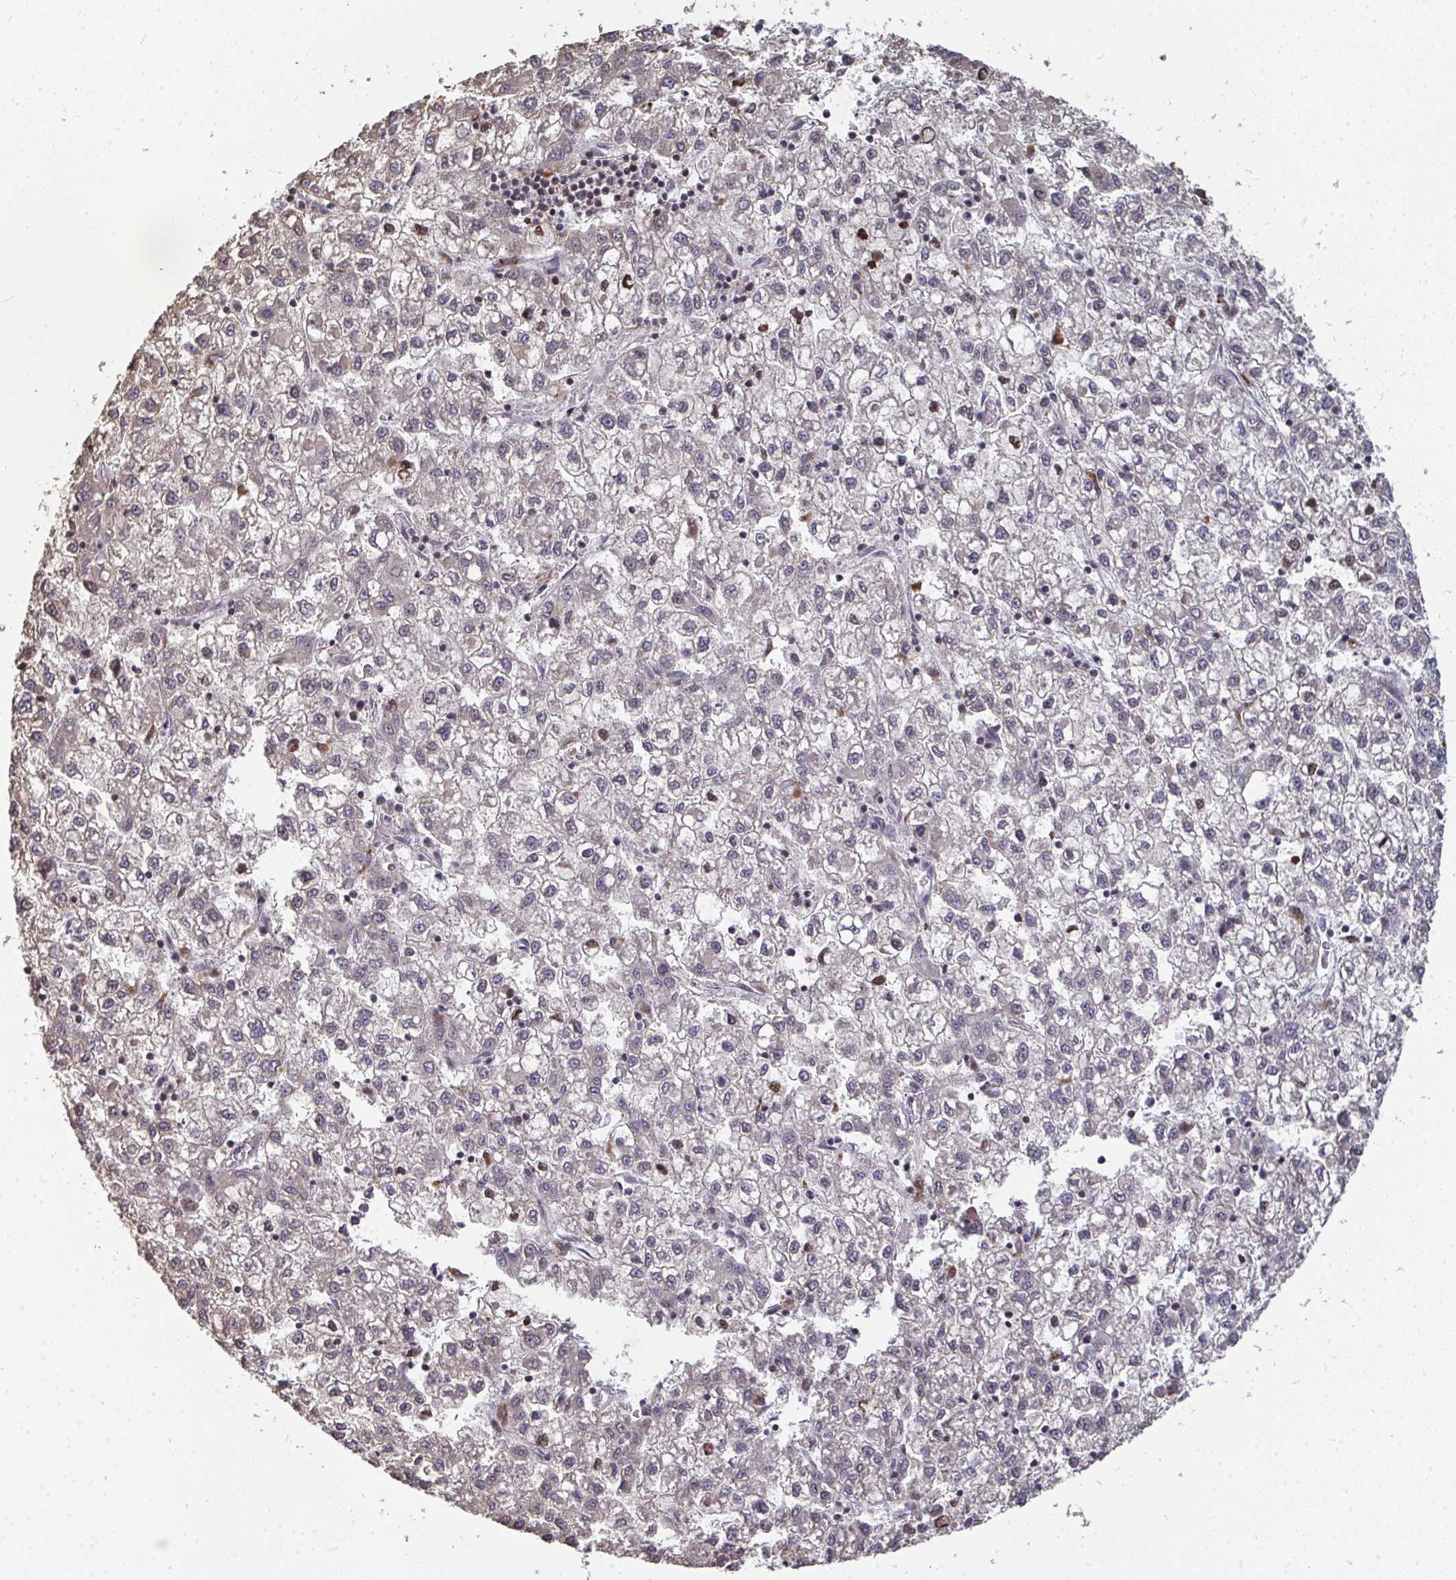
{"staining": {"intensity": "negative", "quantity": "none", "location": "none"}, "tissue": "liver cancer", "cell_type": "Tumor cells", "image_type": "cancer", "snomed": [{"axis": "morphology", "description": "Carcinoma, Hepatocellular, NOS"}, {"axis": "topography", "description": "Liver"}], "caption": "This is an immunohistochemistry histopathology image of human hepatocellular carcinoma (liver). There is no expression in tumor cells.", "gene": "ATF1", "patient": {"sex": "male", "age": 40}}